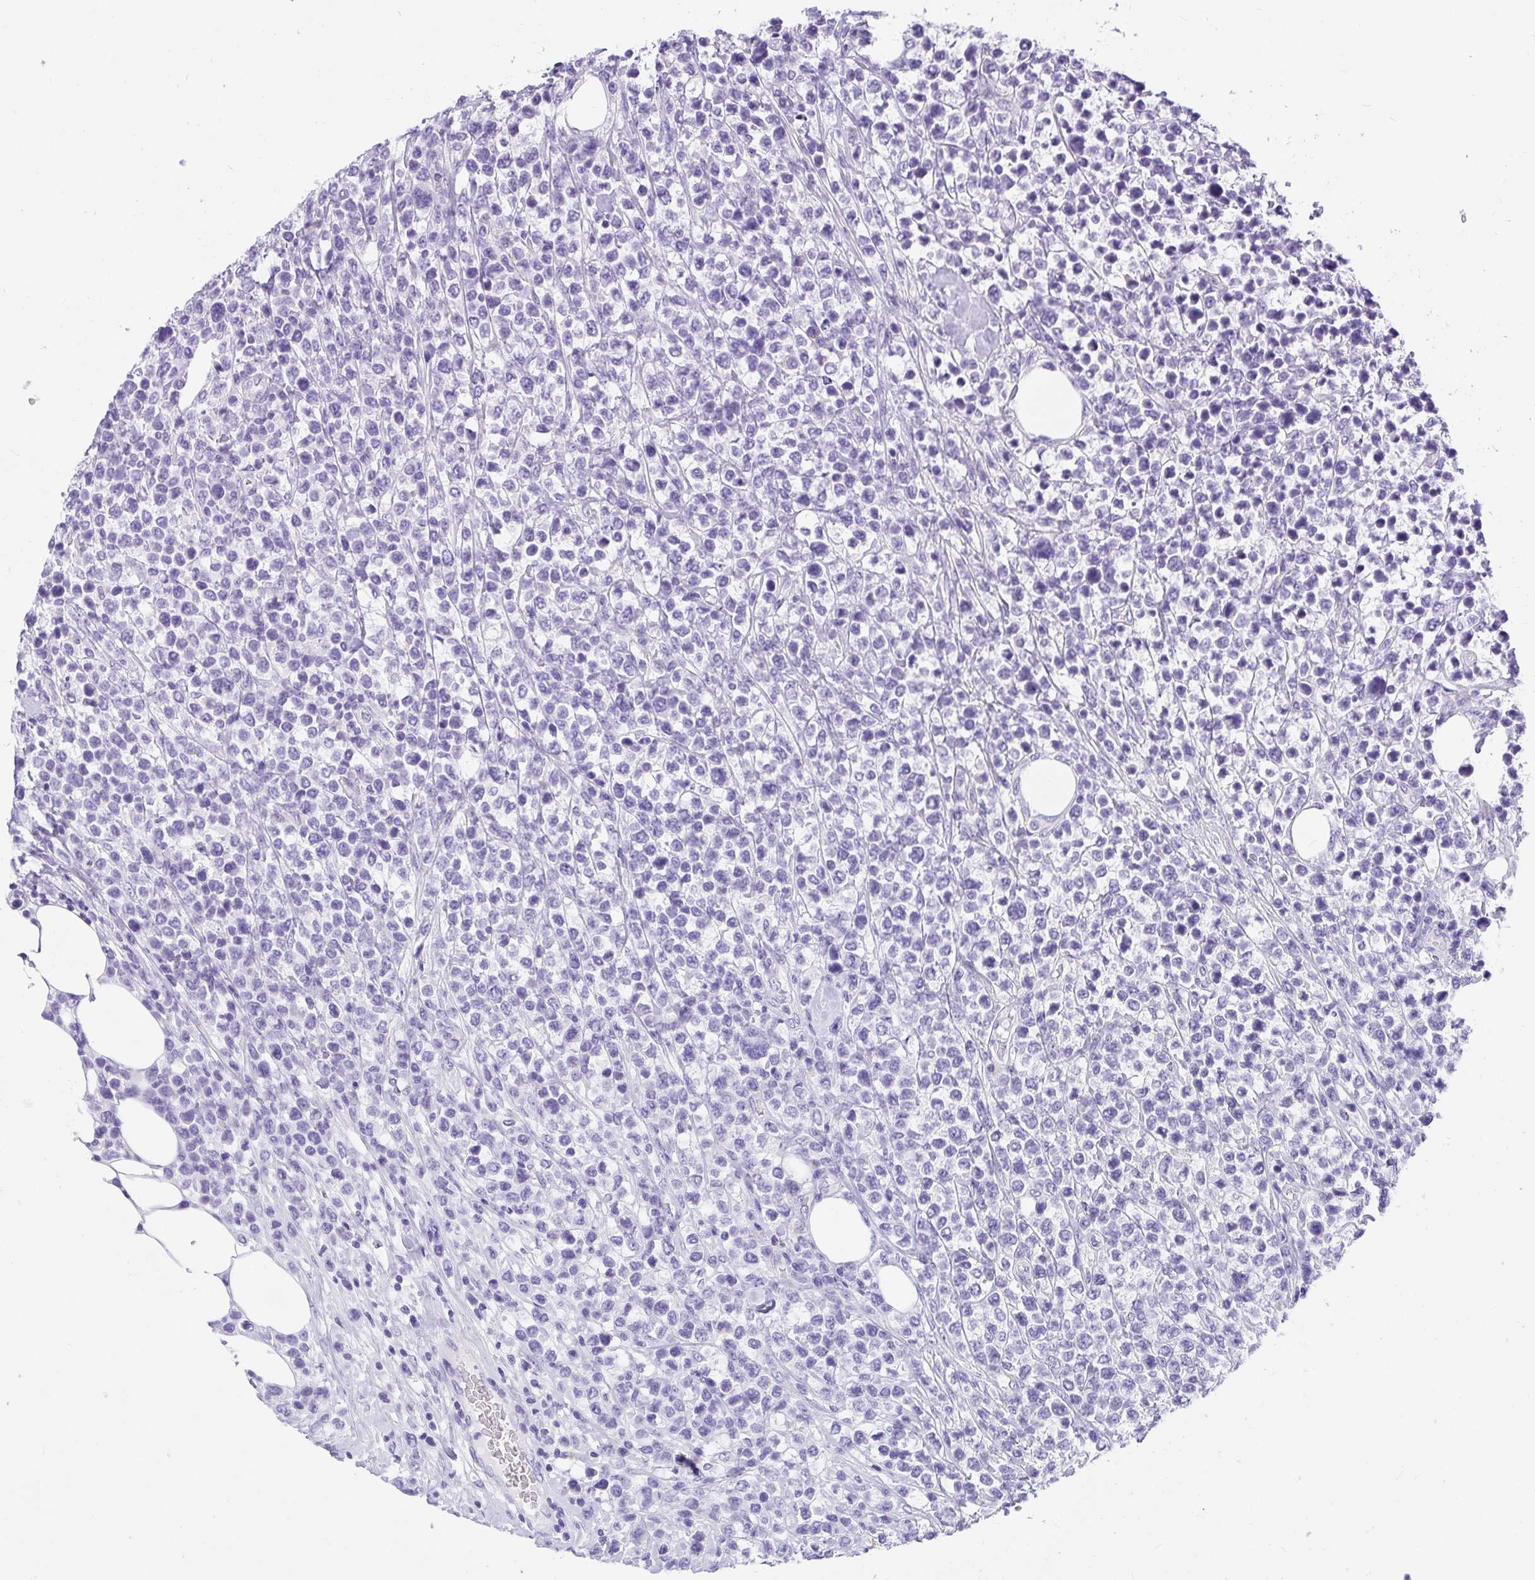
{"staining": {"intensity": "negative", "quantity": "none", "location": "none"}, "tissue": "lymphoma", "cell_type": "Tumor cells", "image_type": "cancer", "snomed": [{"axis": "morphology", "description": "Malignant lymphoma, non-Hodgkin's type, High grade"}, {"axis": "topography", "description": "Soft tissue"}], "caption": "A histopathology image of human lymphoma is negative for staining in tumor cells. (Stains: DAB (3,3'-diaminobenzidine) IHC with hematoxylin counter stain, Microscopy: brightfield microscopy at high magnification).", "gene": "PLPPR3", "patient": {"sex": "female", "age": 56}}